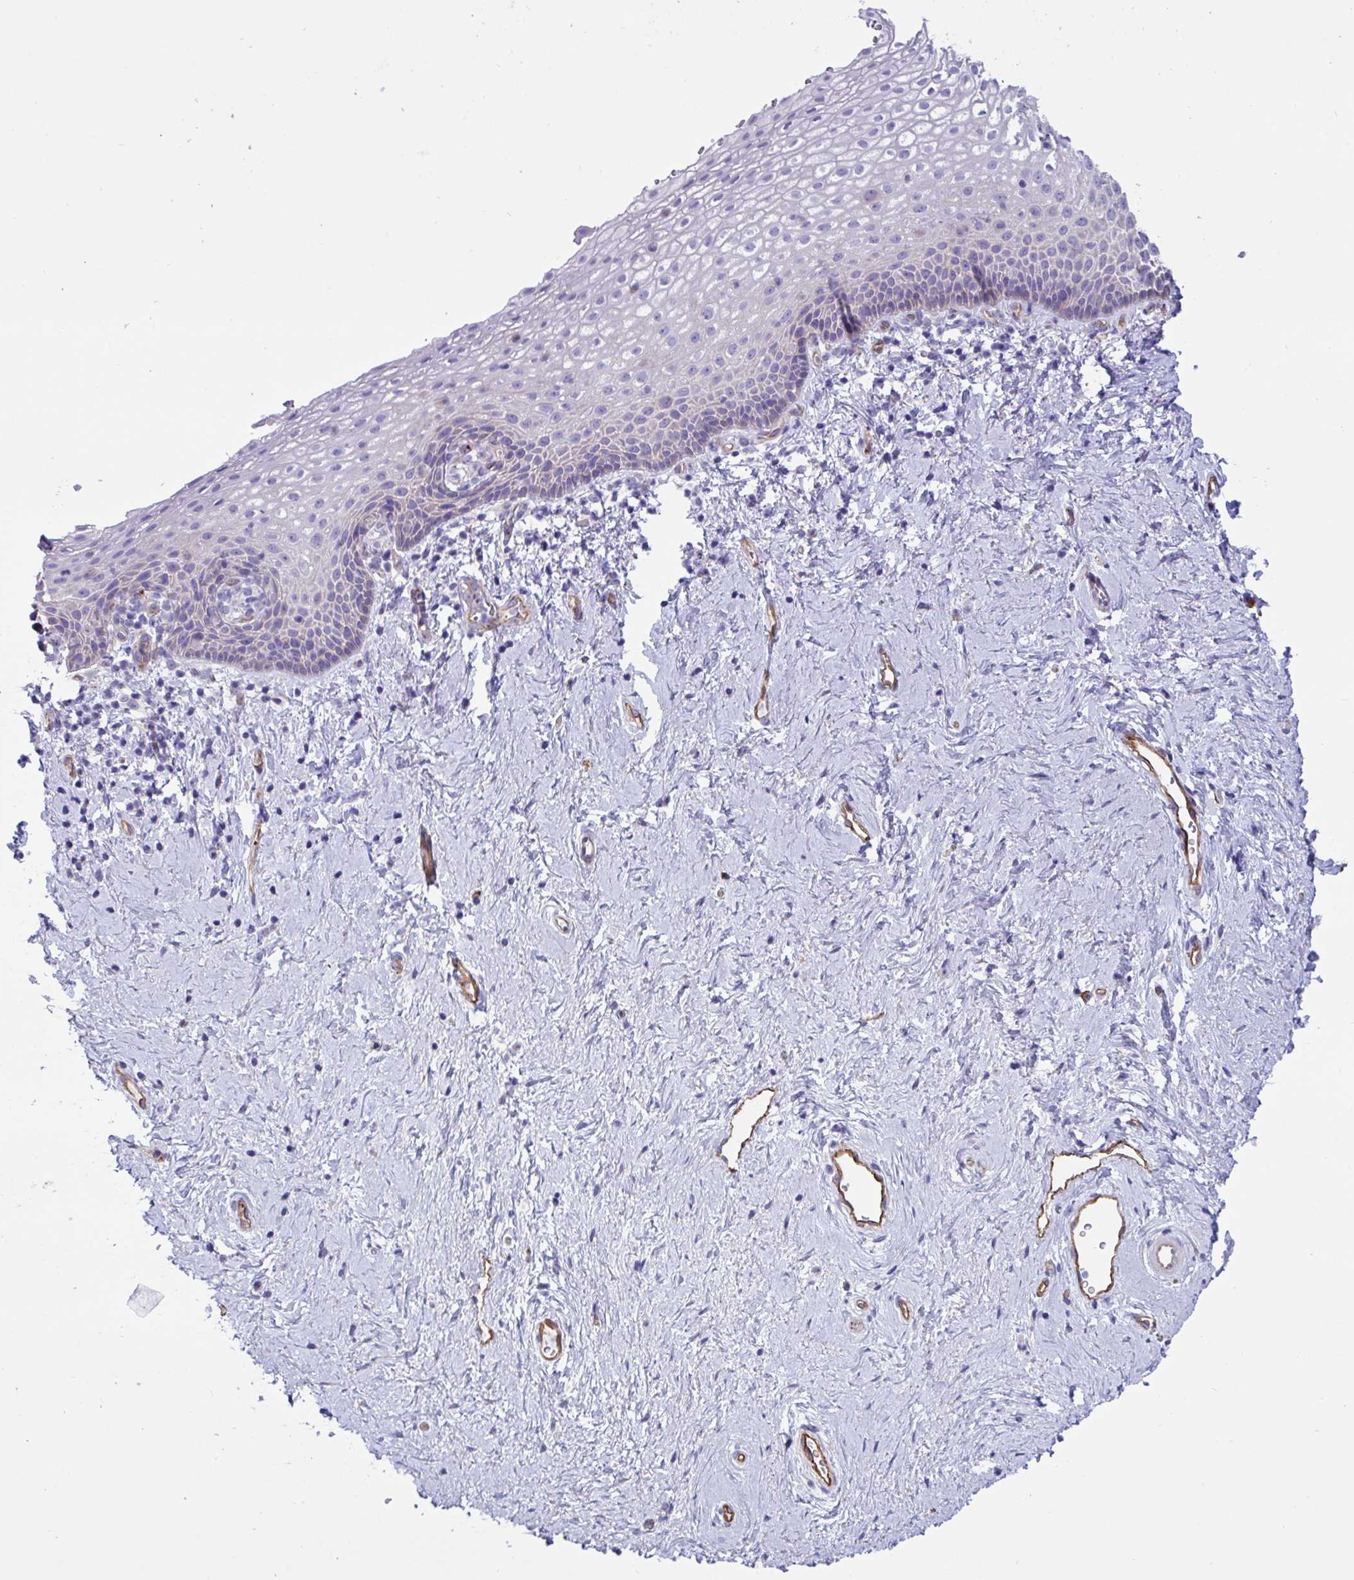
{"staining": {"intensity": "negative", "quantity": "none", "location": "none"}, "tissue": "vagina", "cell_type": "Squamous epithelial cells", "image_type": "normal", "snomed": [{"axis": "morphology", "description": "Normal tissue, NOS"}, {"axis": "topography", "description": "Vagina"}], "caption": "Human vagina stained for a protein using IHC exhibits no positivity in squamous epithelial cells.", "gene": "RPL22L1", "patient": {"sex": "female", "age": 61}}